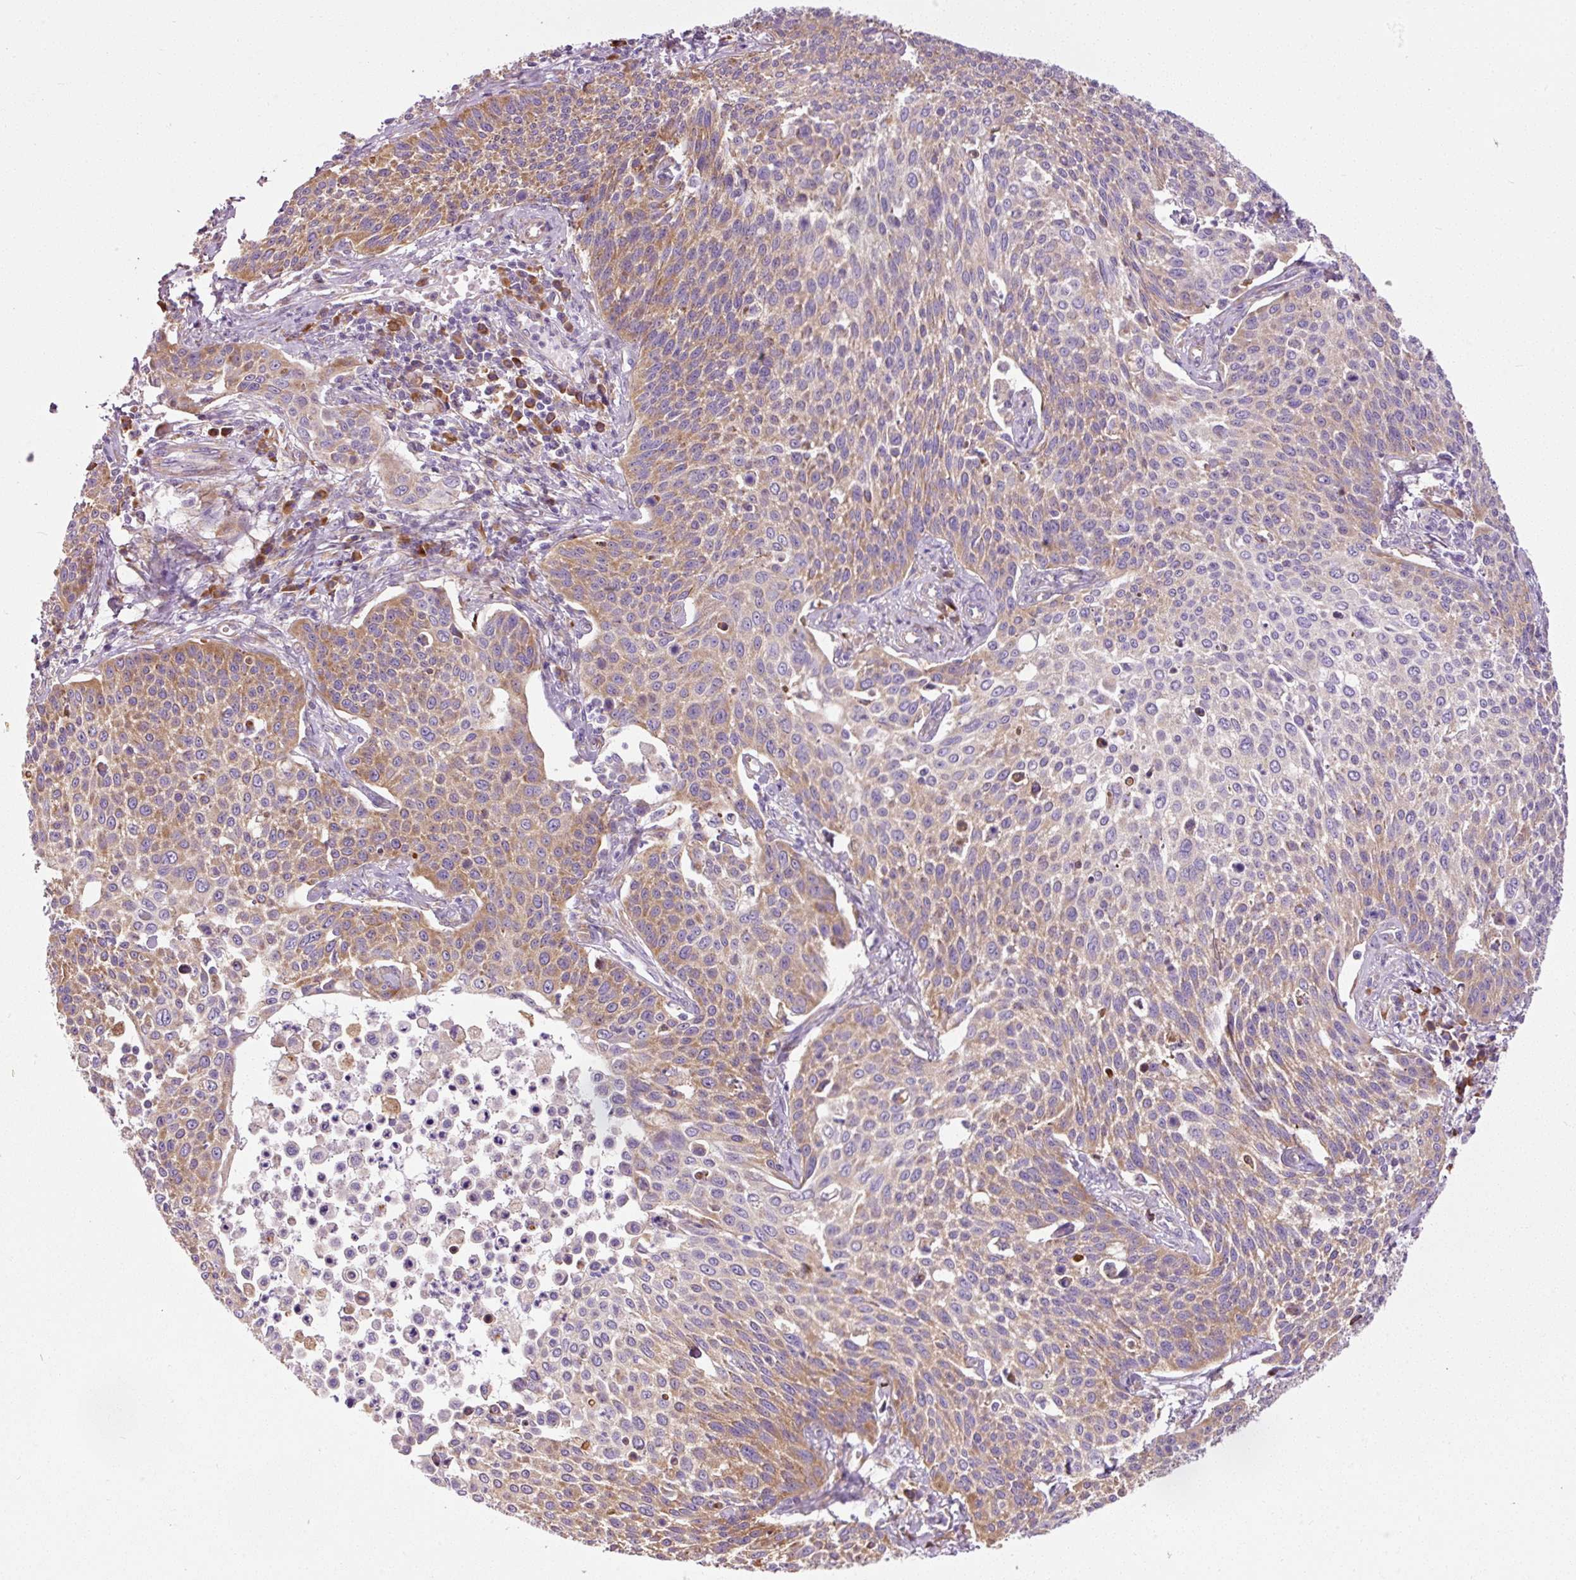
{"staining": {"intensity": "moderate", "quantity": "25%-75%", "location": "cytoplasmic/membranous"}, "tissue": "cervical cancer", "cell_type": "Tumor cells", "image_type": "cancer", "snomed": [{"axis": "morphology", "description": "Squamous cell carcinoma, NOS"}, {"axis": "topography", "description": "Cervix"}], "caption": "A medium amount of moderate cytoplasmic/membranous expression is seen in about 25%-75% of tumor cells in cervical cancer tissue.", "gene": "RPL10A", "patient": {"sex": "female", "age": 34}}